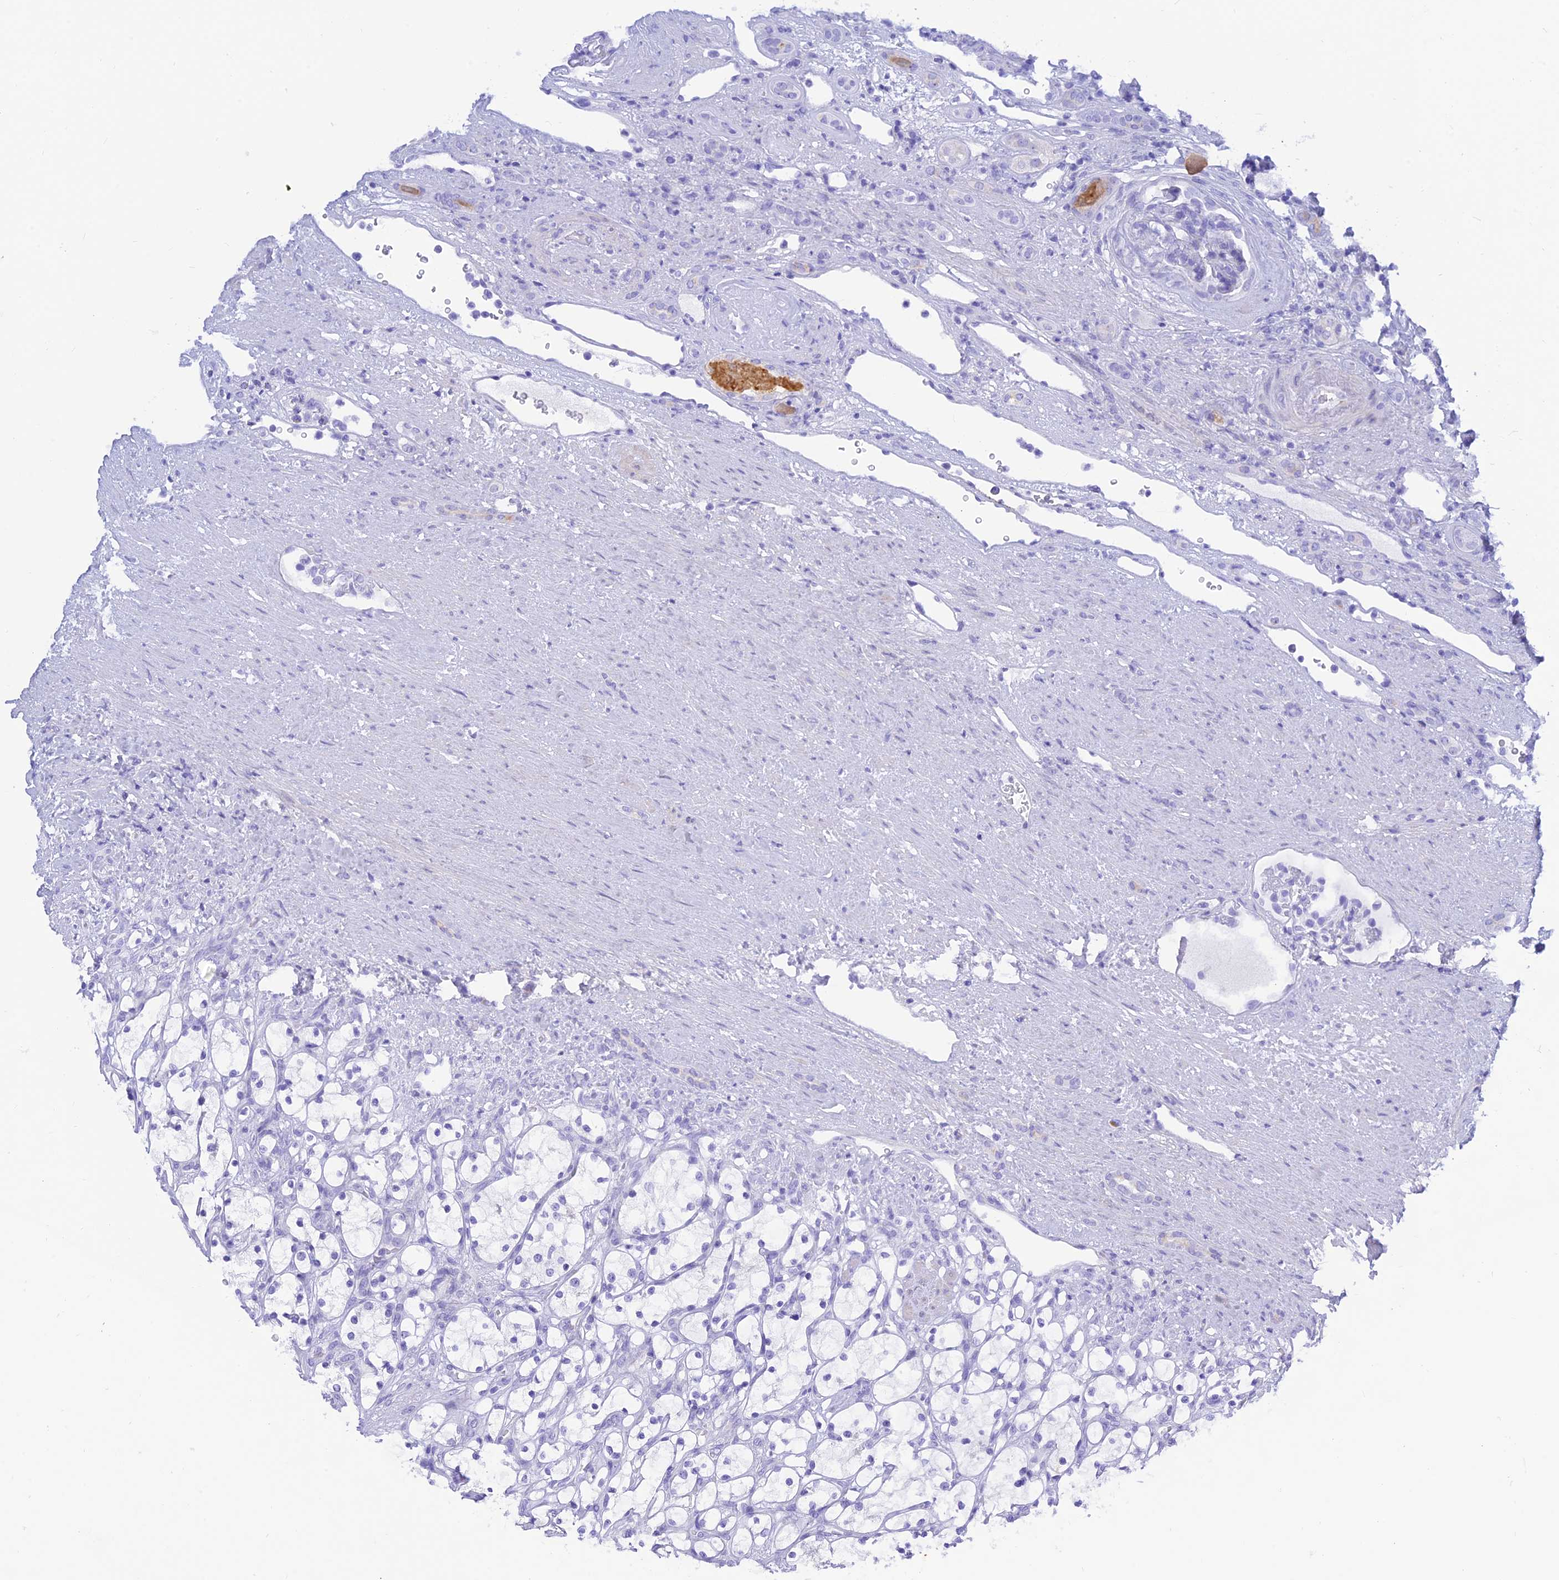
{"staining": {"intensity": "negative", "quantity": "none", "location": "none"}, "tissue": "renal cancer", "cell_type": "Tumor cells", "image_type": "cancer", "snomed": [{"axis": "morphology", "description": "Adenocarcinoma, NOS"}, {"axis": "topography", "description": "Kidney"}], "caption": "There is no significant positivity in tumor cells of adenocarcinoma (renal).", "gene": "PRNP", "patient": {"sex": "female", "age": 69}}